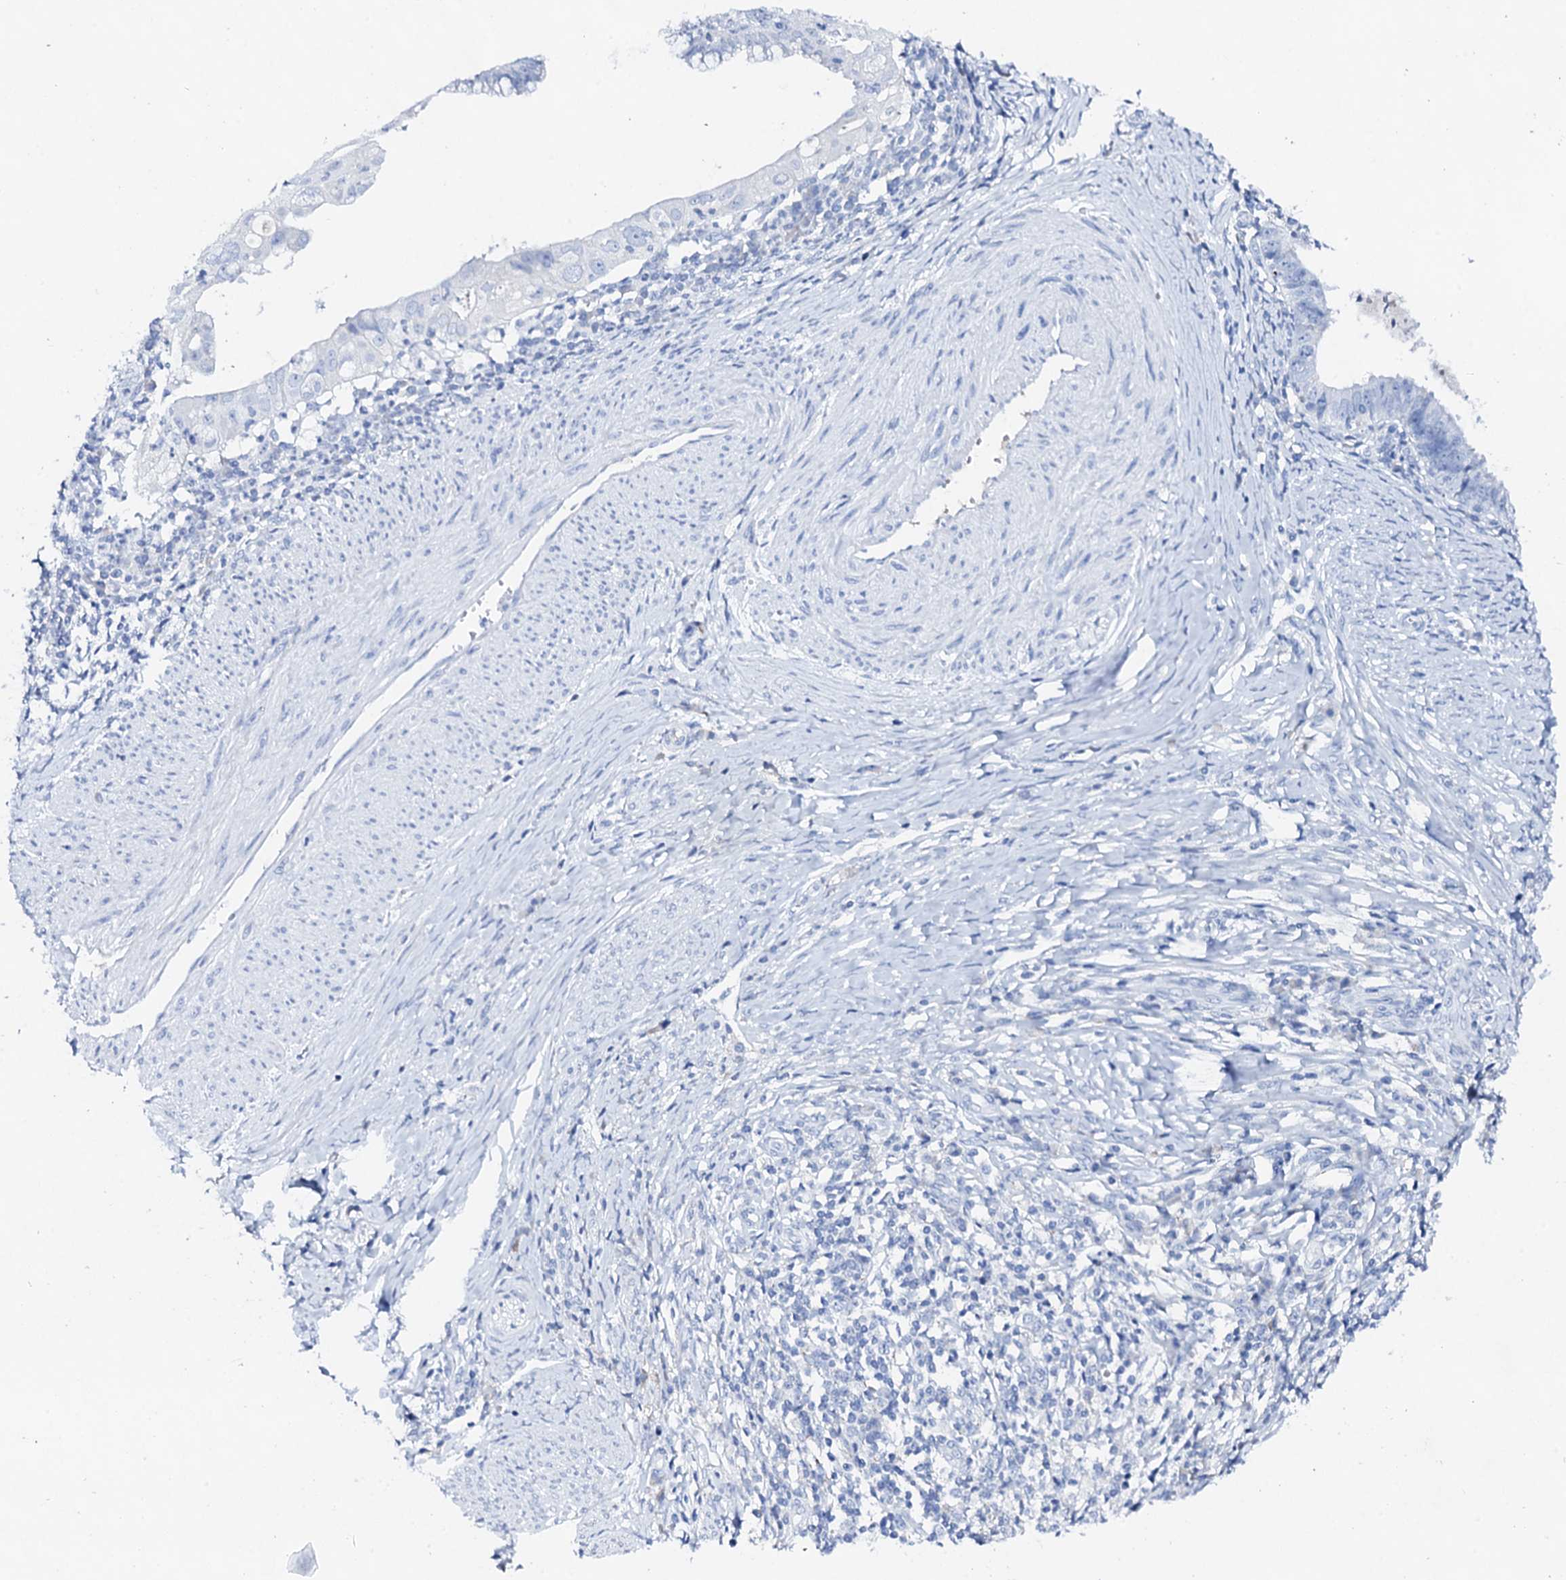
{"staining": {"intensity": "negative", "quantity": "none", "location": "none"}, "tissue": "cervical cancer", "cell_type": "Tumor cells", "image_type": "cancer", "snomed": [{"axis": "morphology", "description": "Adenocarcinoma, NOS"}, {"axis": "topography", "description": "Cervix"}], "caption": "DAB immunohistochemical staining of human adenocarcinoma (cervical) reveals no significant positivity in tumor cells.", "gene": "FBXL16", "patient": {"sex": "female", "age": 36}}